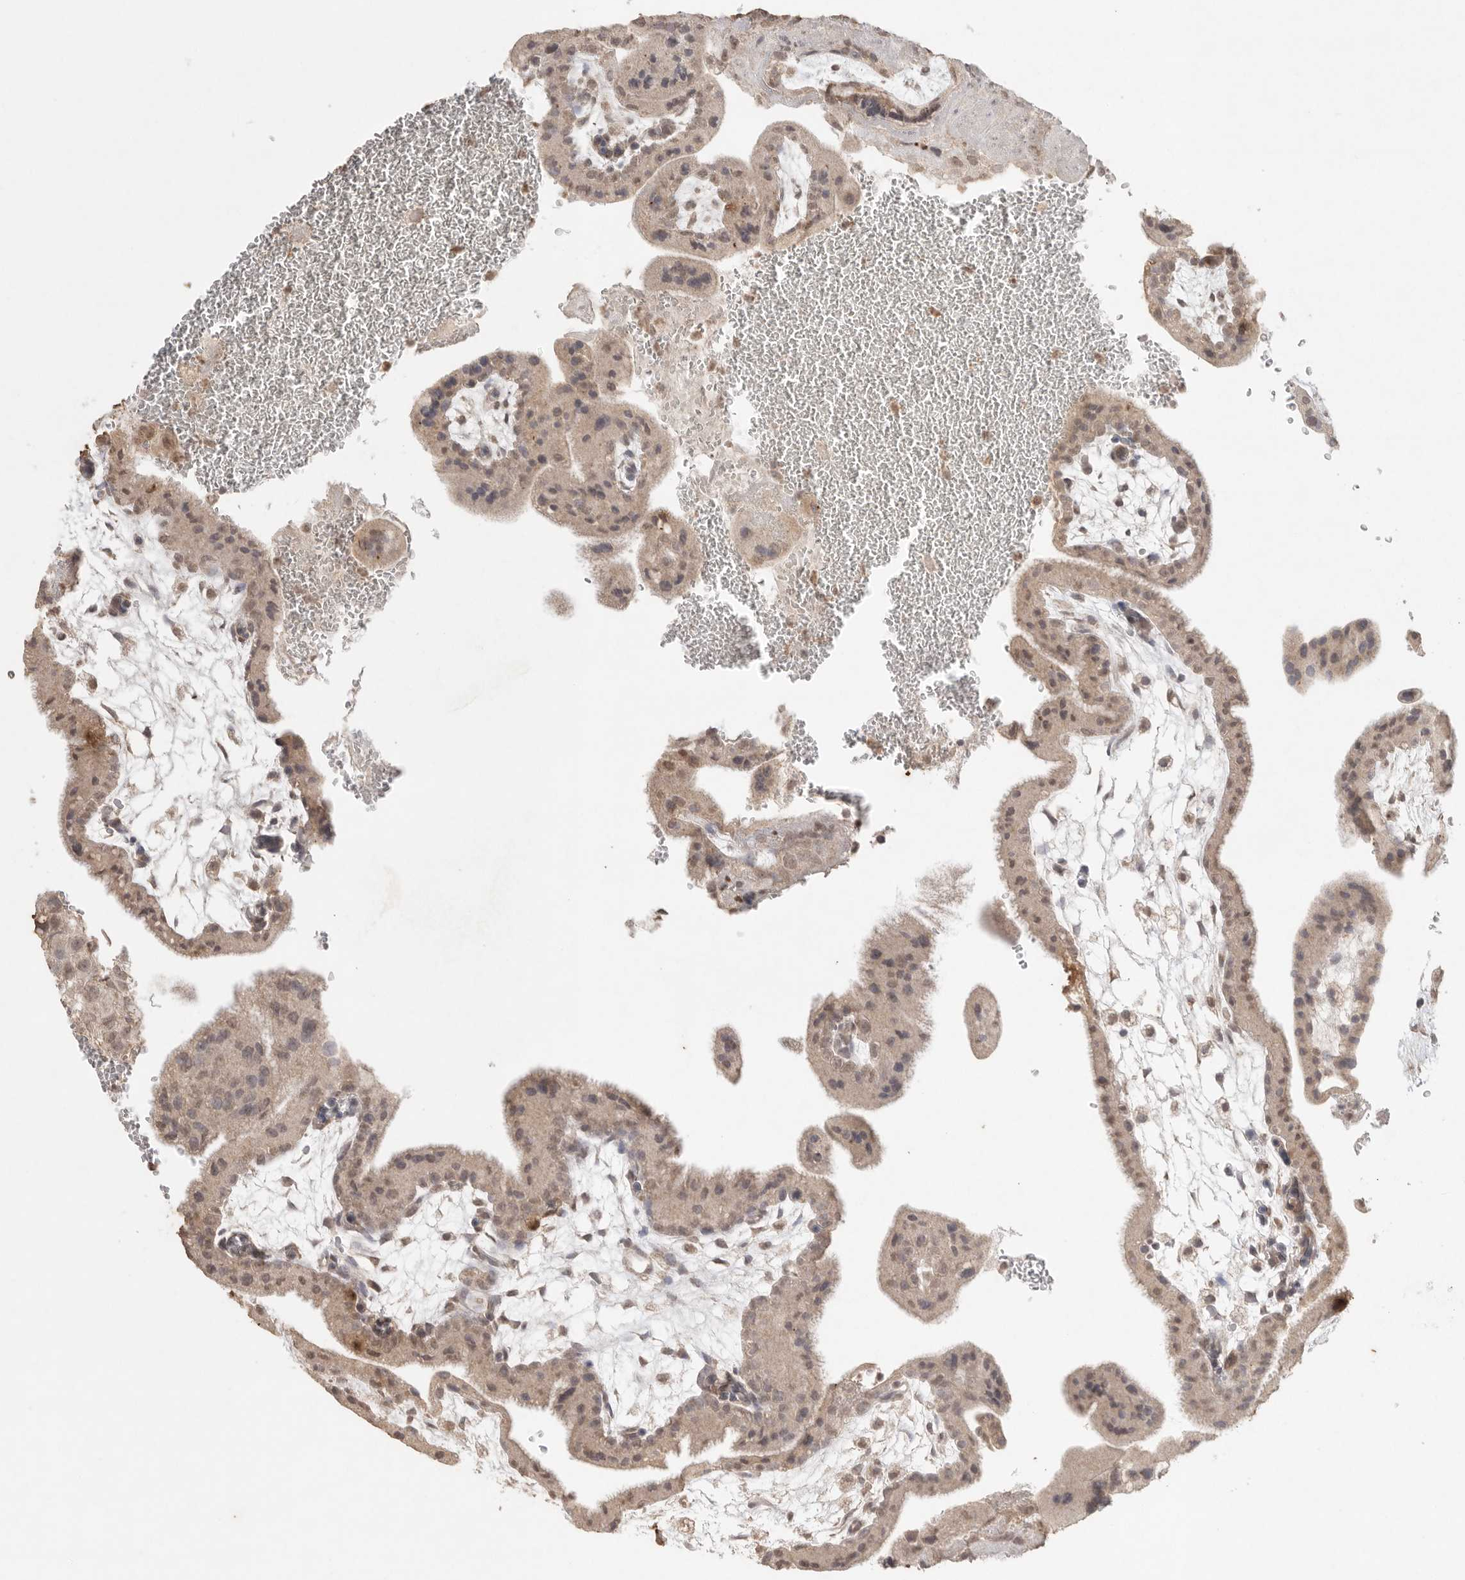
{"staining": {"intensity": "moderate", "quantity": ">75%", "location": "nuclear"}, "tissue": "placenta", "cell_type": "Decidual cells", "image_type": "normal", "snomed": [{"axis": "morphology", "description": "Normal tissue, NOS"}, {"axis": "topography", "description": "Placenta"}], "caption": "High-magnification brightfield microscopy of unremarkable placenta stained with DAB (brown) and counterstained with hematoxylin (blue). decidual cells exhibit moderate nuclear positivity is present in about>75% of cells.", "gene": "KLK5", "patient": {"sex": "female", "age": 35}}